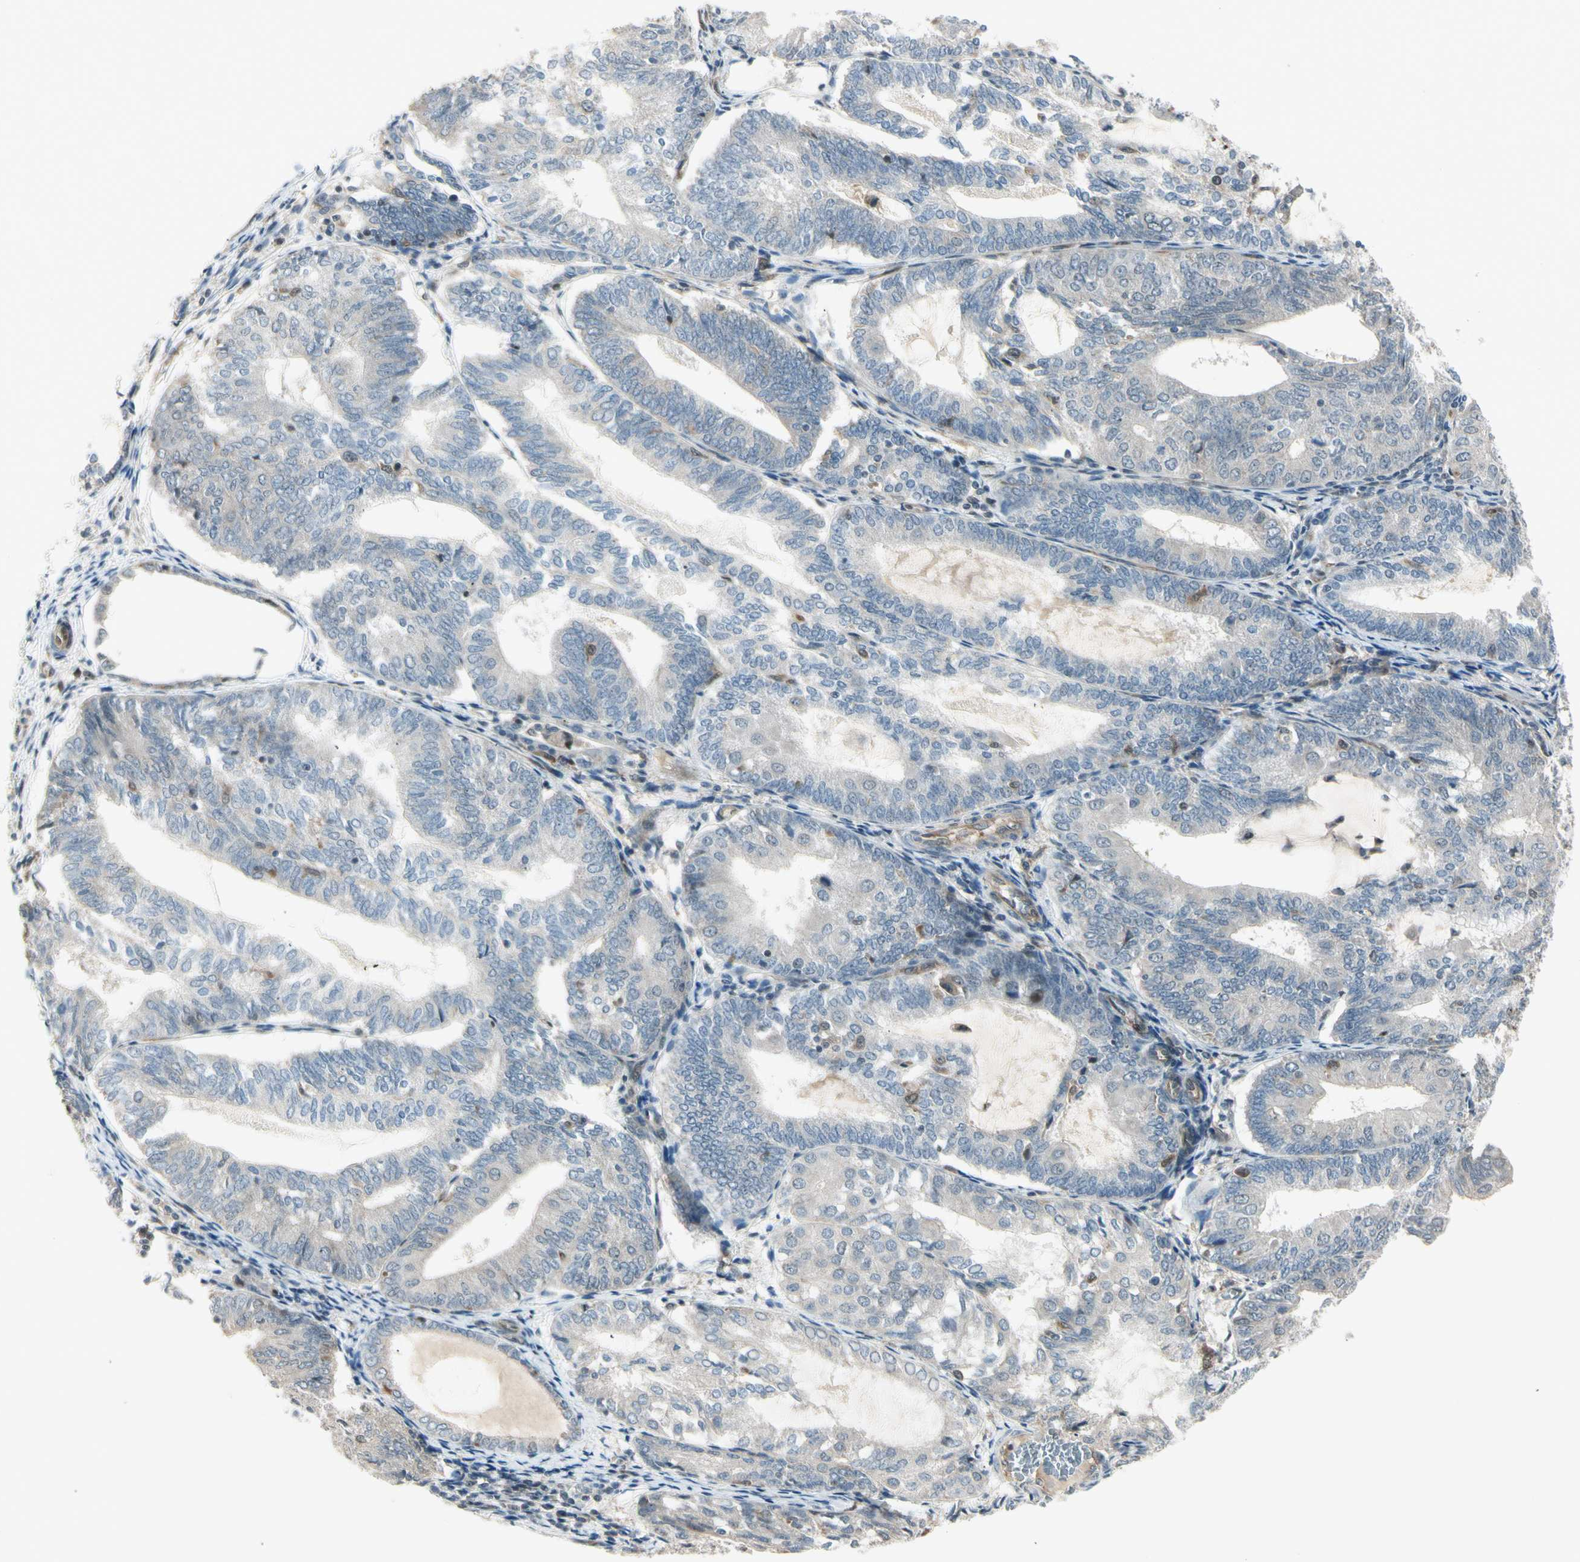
{"staining": {"intensity": "weak", "quantity": "<25%", "location": "cytoplasmic/membranous"}, "tissue": "endometrial cancer", "cell_type": "Tumor cells", "image_type": "cancer", "snomed": [{"axis": "morphology", "description": "Adenocarcinoma, NOS"}, {"axis": "topography", "description": "Endometrium"}], "caption": "An immunohistochemistry photomicrograph of adenocarcinoma (endometrial) is shown. There is no staining in tumor cells of adenocarcinoma (endometrial).", "gene": "SVBP", "patient": {"sex": "female", "age": 81}}